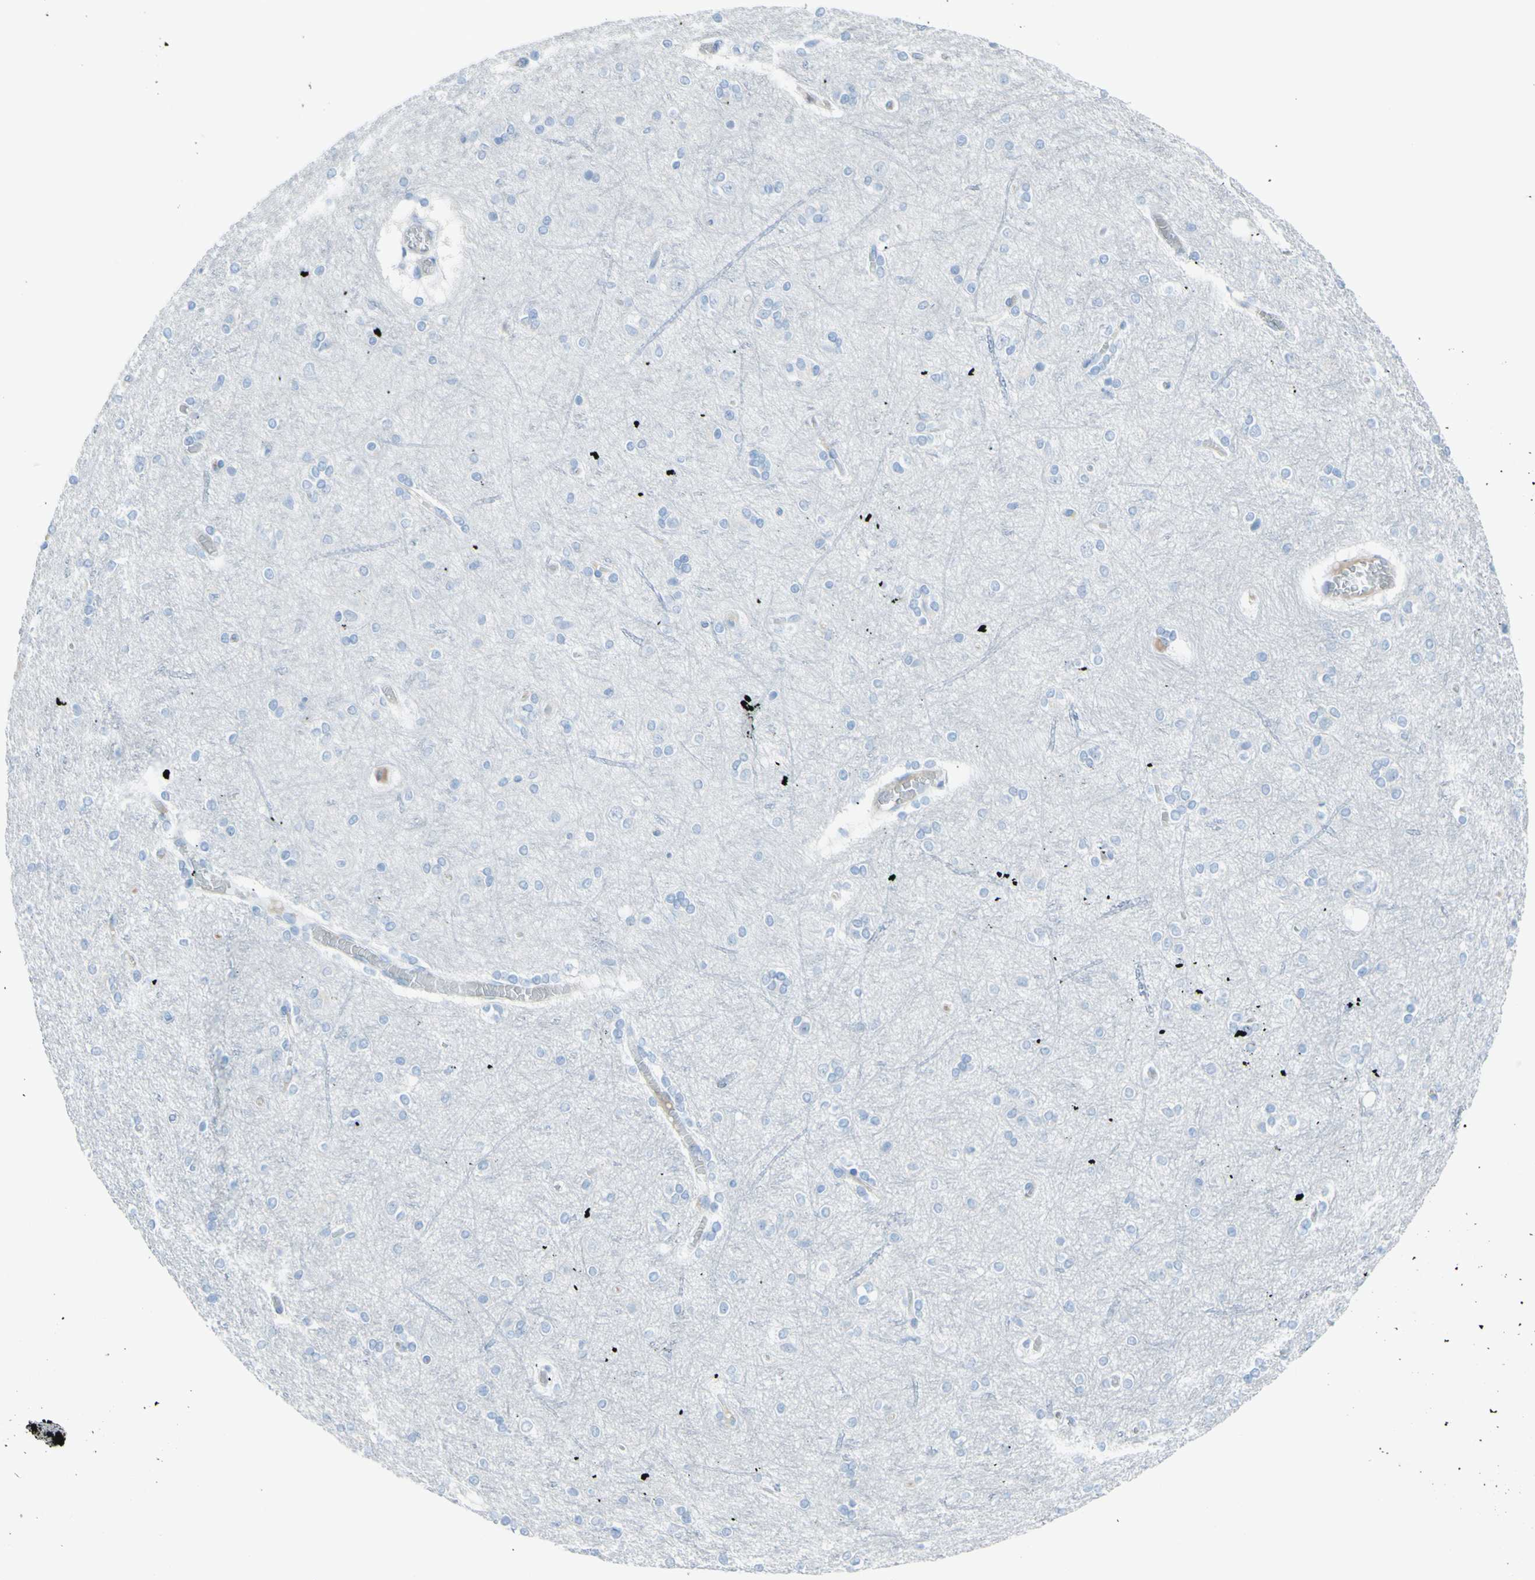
{"staining": {"intensity": "negative", "quantity": "none", "location": "none"}, "tissue": "cerebral cortex", "cell_type": "Endothelial cells", "image_type": "normal", "snomed": [{"axis": "morphology", "description": "Normal tissue, NOS"}, {"axis": "topography", "description": "Cerebral cortex"}], "caption": "A photomicrograph of cerebral cortex stained for a protein exhibits no brown staining in endothelial cells. (Immunohistochemistry, brightfield microscopy, high magnification).", "gene": "TFPI2", "patient": {"sex": "female", "age": 54}}